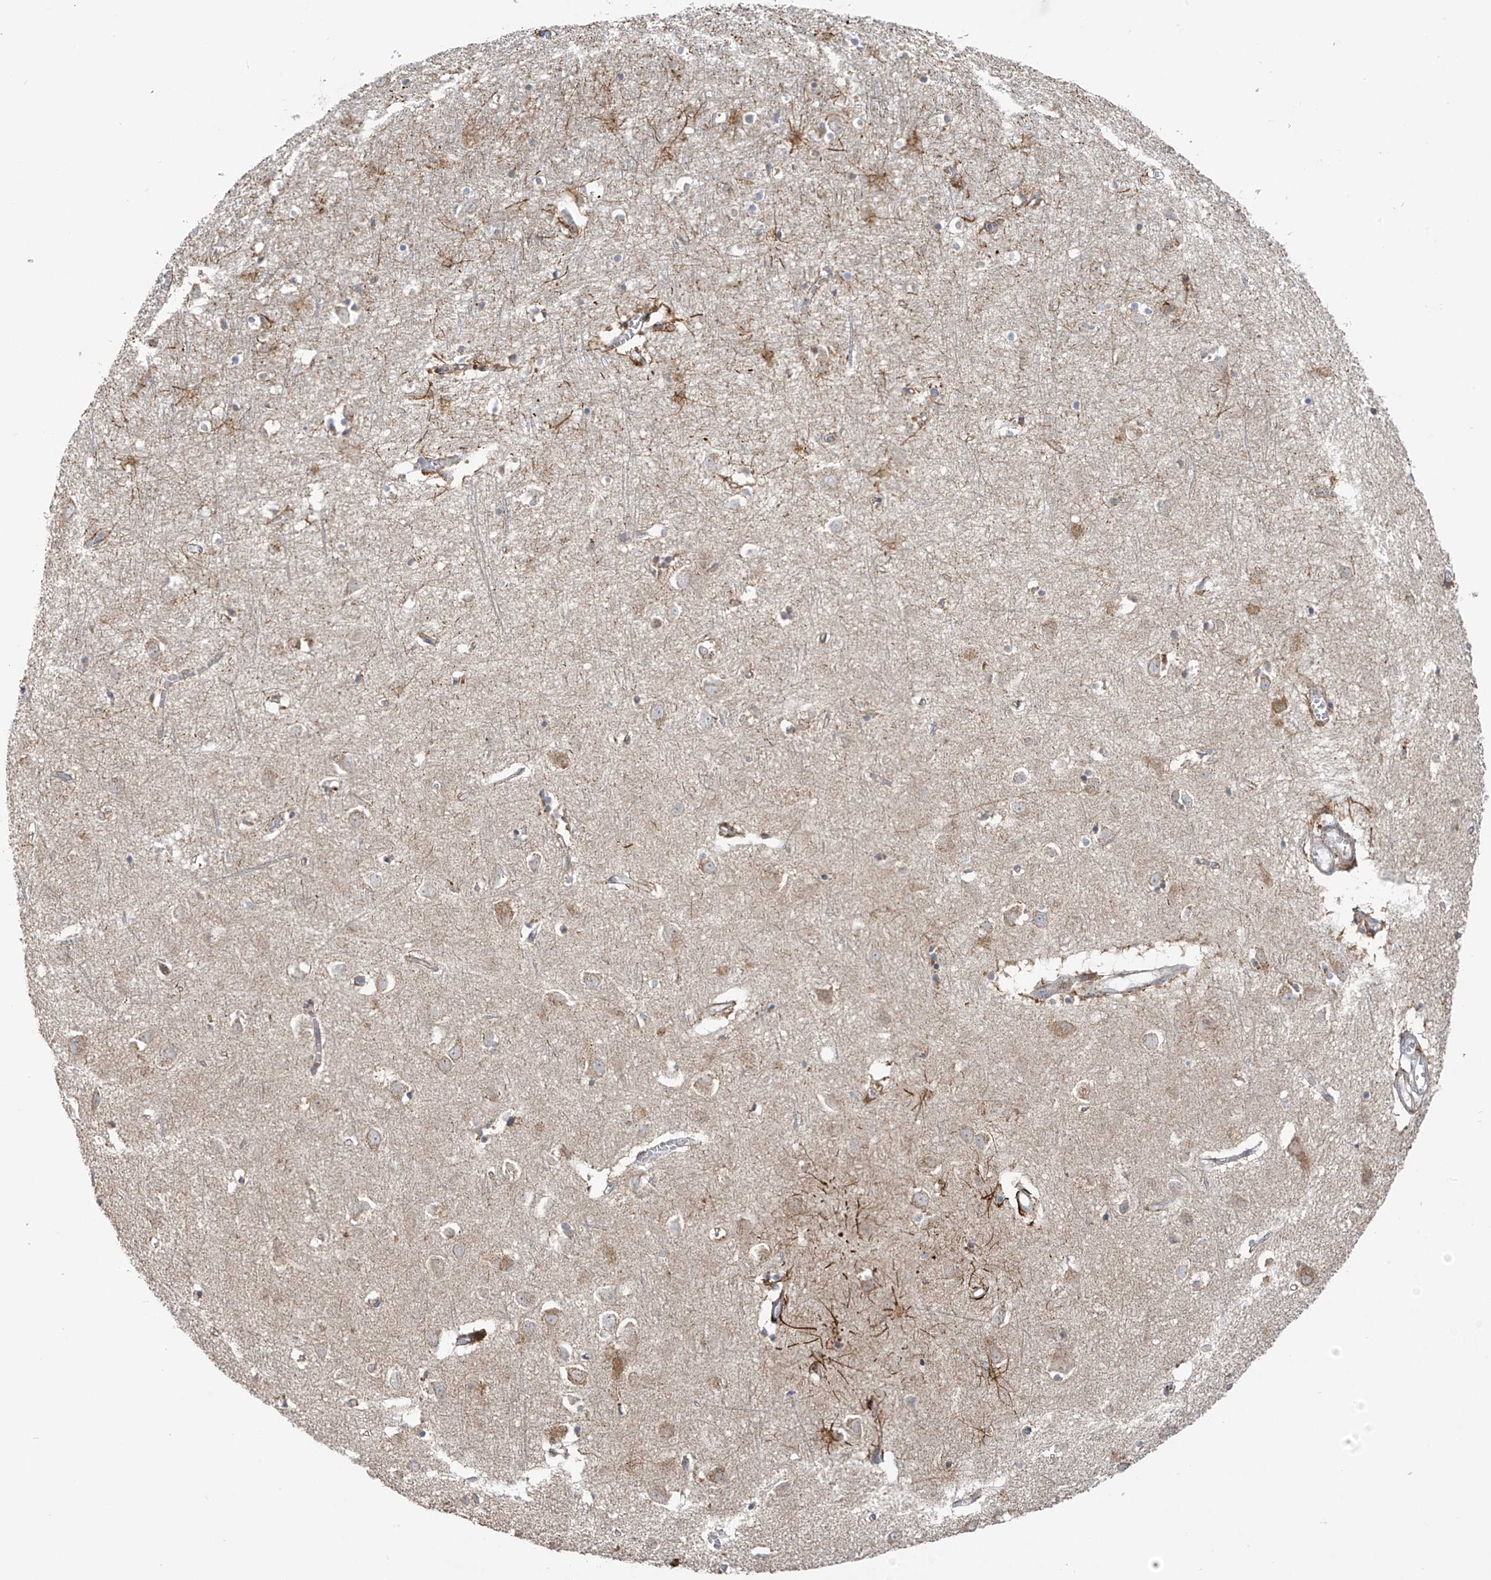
{"staining": {"intensity": "weak", "quantity": "25%-75%", "location": "cytoplasmic/membranous"}, "tissue": "cerebral cortex", "cell_type": "Endothelial cells", "image_type": "normal", "snomed": [{"axis": "morphology", "description": "Normal tissue, NOS"}, {"axis": "topography", "description": "Cerebral cortex"}], "caption": "The photomicrograph shows immunohistochemical staining of normal cerebral cortex. There is weak cytoplasmic/membranous expression is seen in approximately 25%-75% of endothelial cells.", "gene": "HDDC2", "patient": {"sex": "female", "age": 64}}